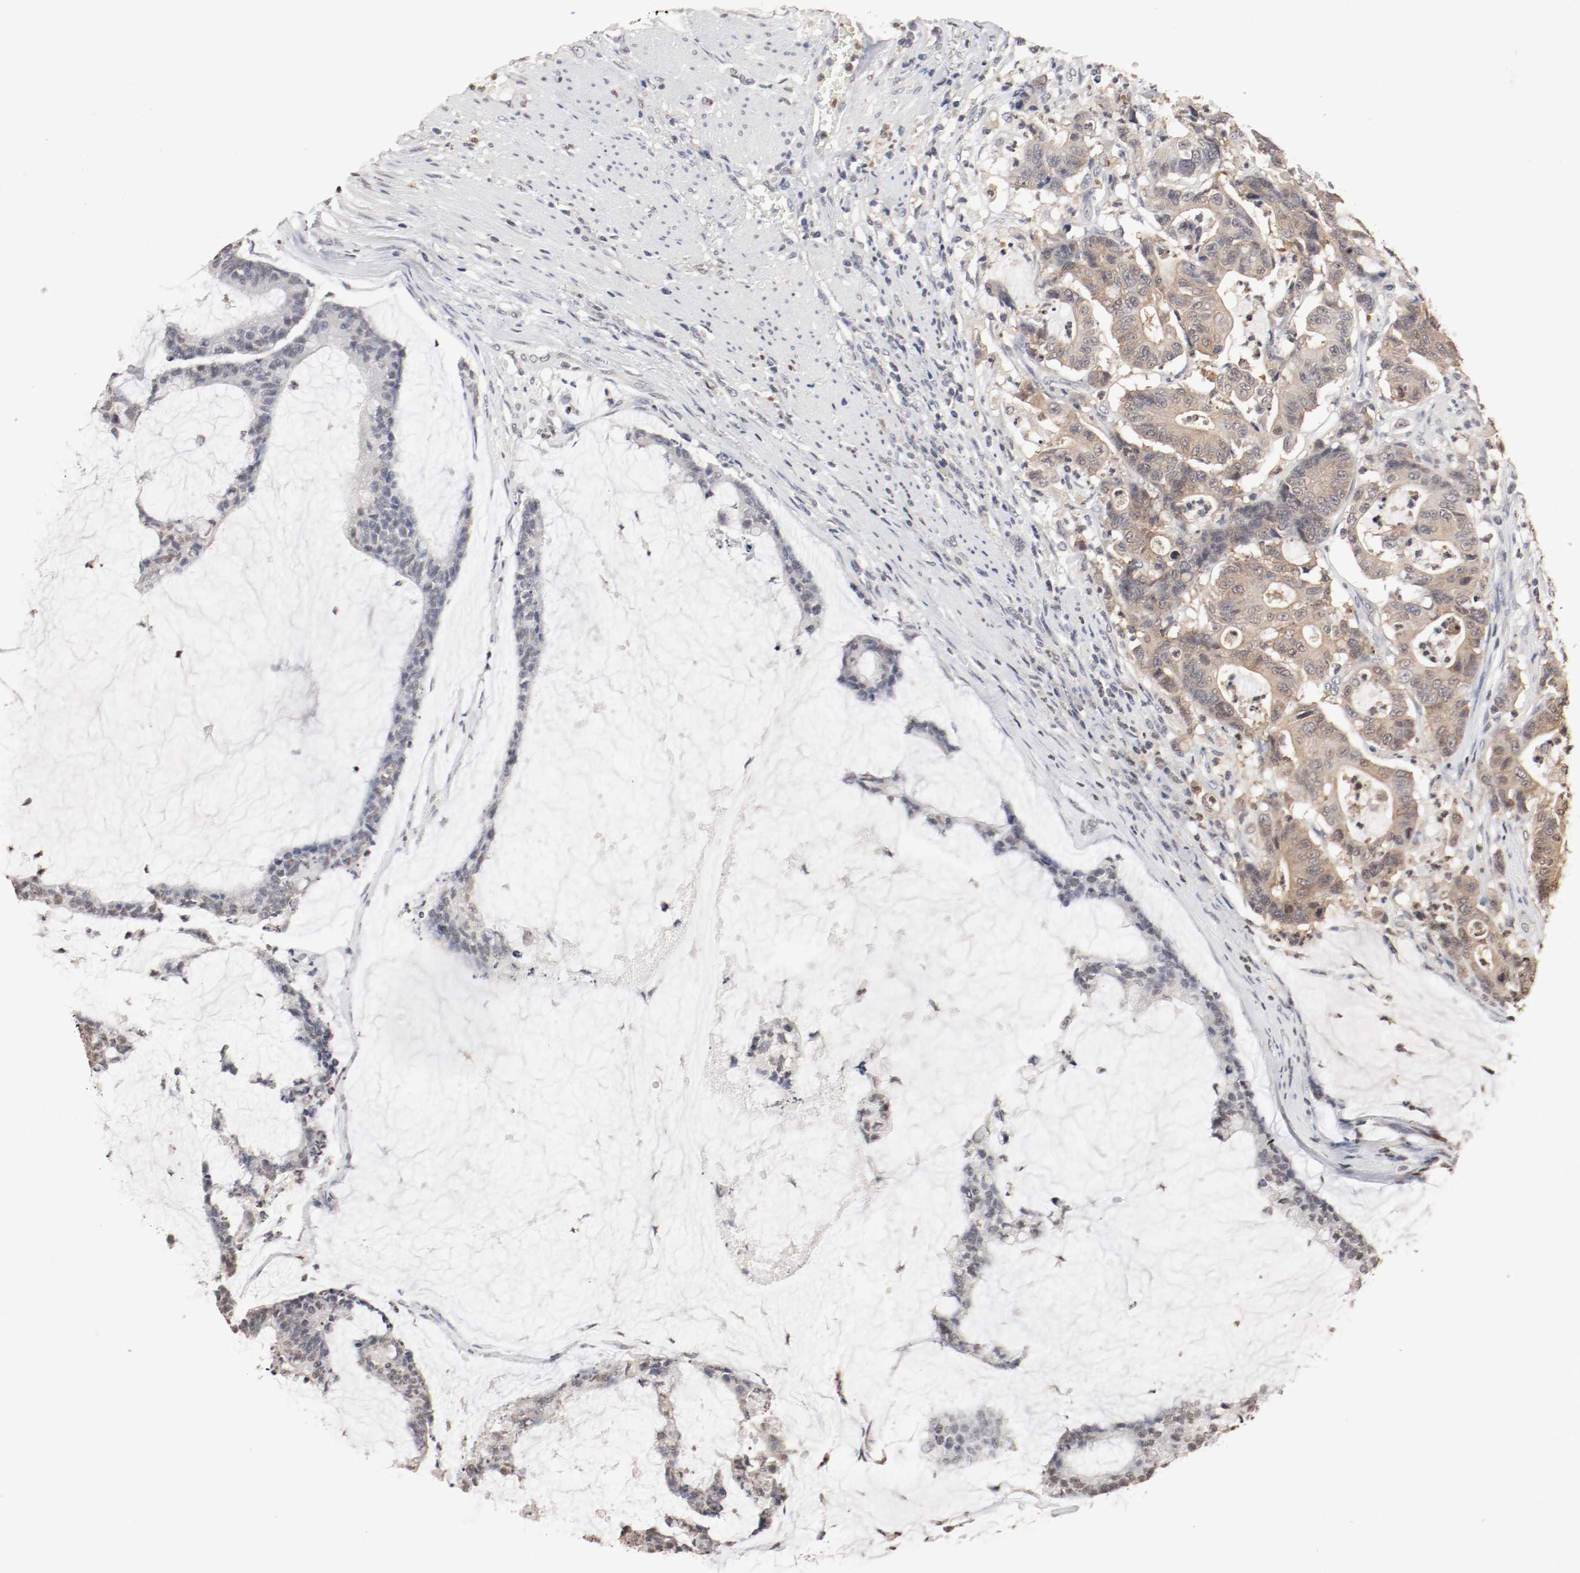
{"staining": {"intensity": "weak", "quantity": ">75%", "location": "cytoplasmic/membranous,nuclear"}, "tissue": "colorectal cancer", "cell_type": "Tumor cells", "image_type": "cancer", "snomed": [{"axis": "morphology", "description": "Adenocarcinoma, NOS"}, {"axis": "topography", "description": "Colon"}], "caption": "Human colorectal adenocarcinoma stained for a protein (brown) shows weak cytoplasmic/membranous and nuclear positive staining in approximately >75% of tumor cells.", "gene": "WASL", "patient": {"sex": "female", "age": 84}}